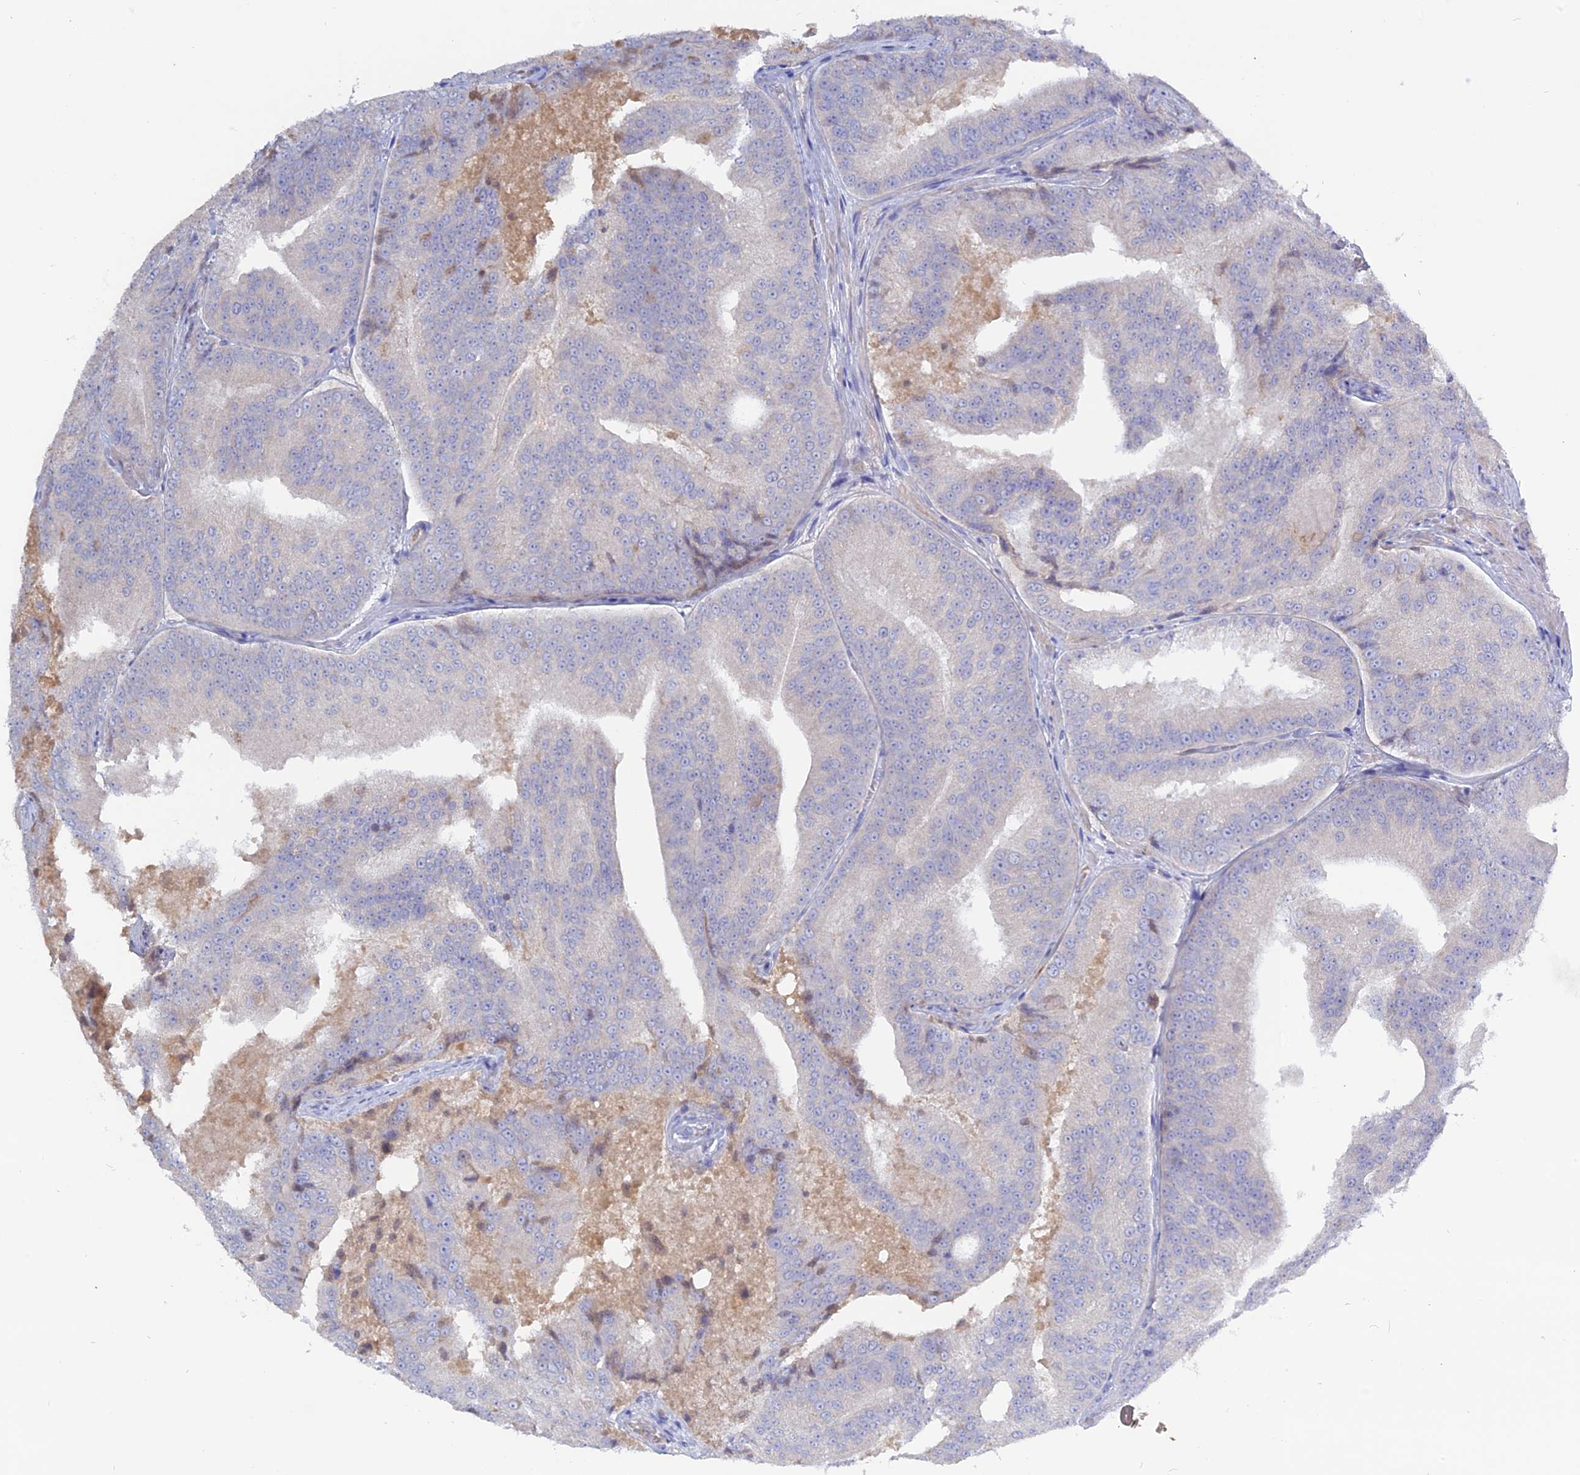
{"staining": {"intensity": "negative", "quantity": "none", "location": "none"}, "tissue": "prostate cancer", "cell_type": "Tumor cells", "image_type": "cancer", "snomed": [{"axis": "morphology", "description": "Adenocarcinoma, High grade"}, {"axis": "topography", "description": "Prostate"}], "caption": "Immunohistochemistry (IHC) micrograph of neoplastic tissue: prostate adenocarcinoma (high-grade) stained with DAB (3,3'-diaminobenzidine) shows no significant protein staining in tumor cells.", "gene": "ADGRA1", "patient": {"sex": "male", "age": 61}}